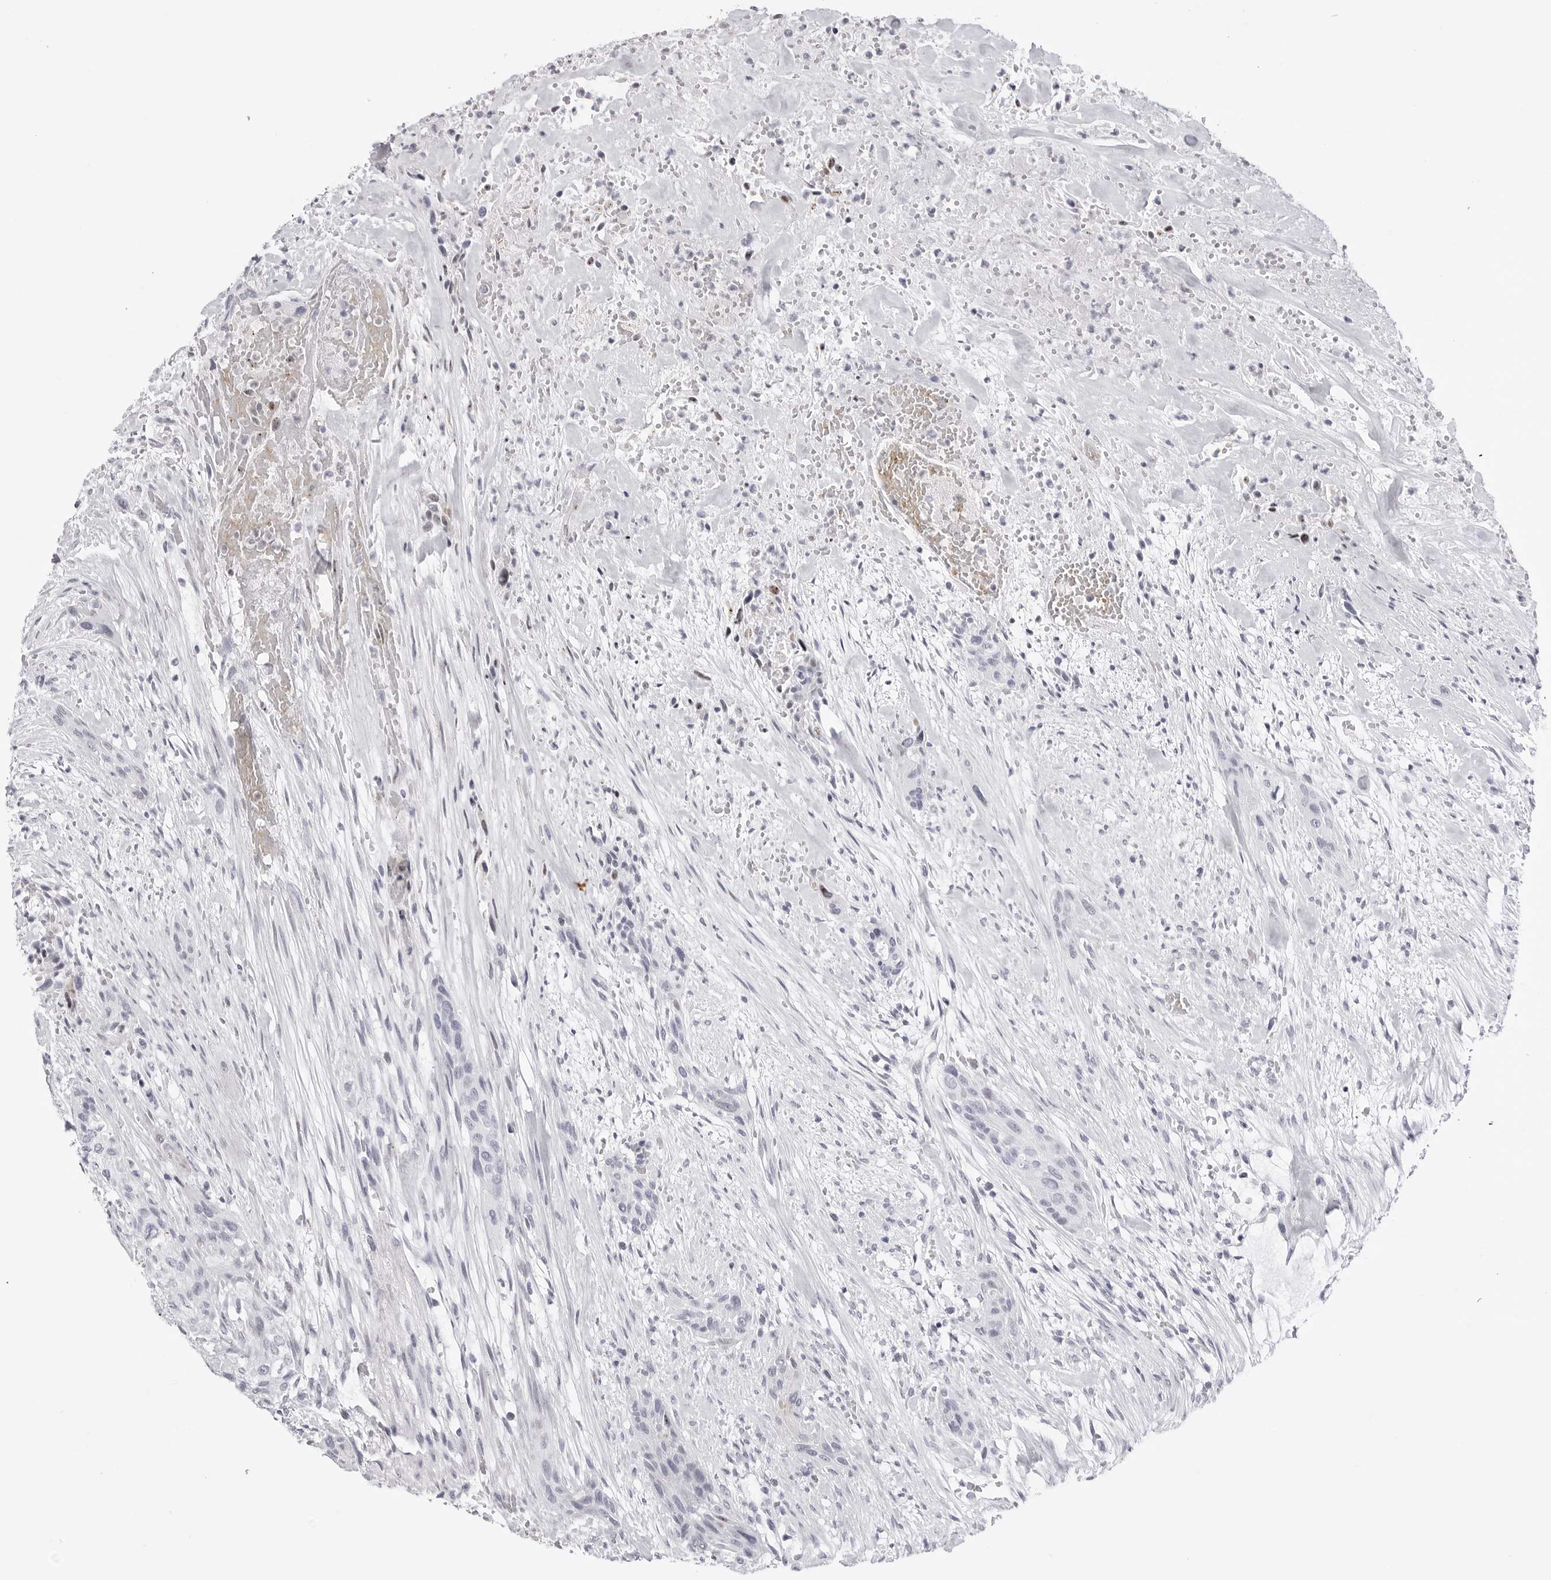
{"staining": {"intensity": "negative", "quantity": "none", "location": "none"}, "tissue": "urothelial cancer", "cell_type": "Tumor cells", "image_type": "cancer", "snomed": [{"axis": "morphology", "description": "Urothelial carcinoma, High grade"}, {"axis": "topography", "description": "Urinary bladder"}], "caption": "The photomicrograph shows no significant expression in tumor cells of urothelial cancer. (Brightfield microscopy of DAB immunohistochemistry at high magnification).", "gene": "TSSK1B", "patient": {"sex": "male", "age": 35}}